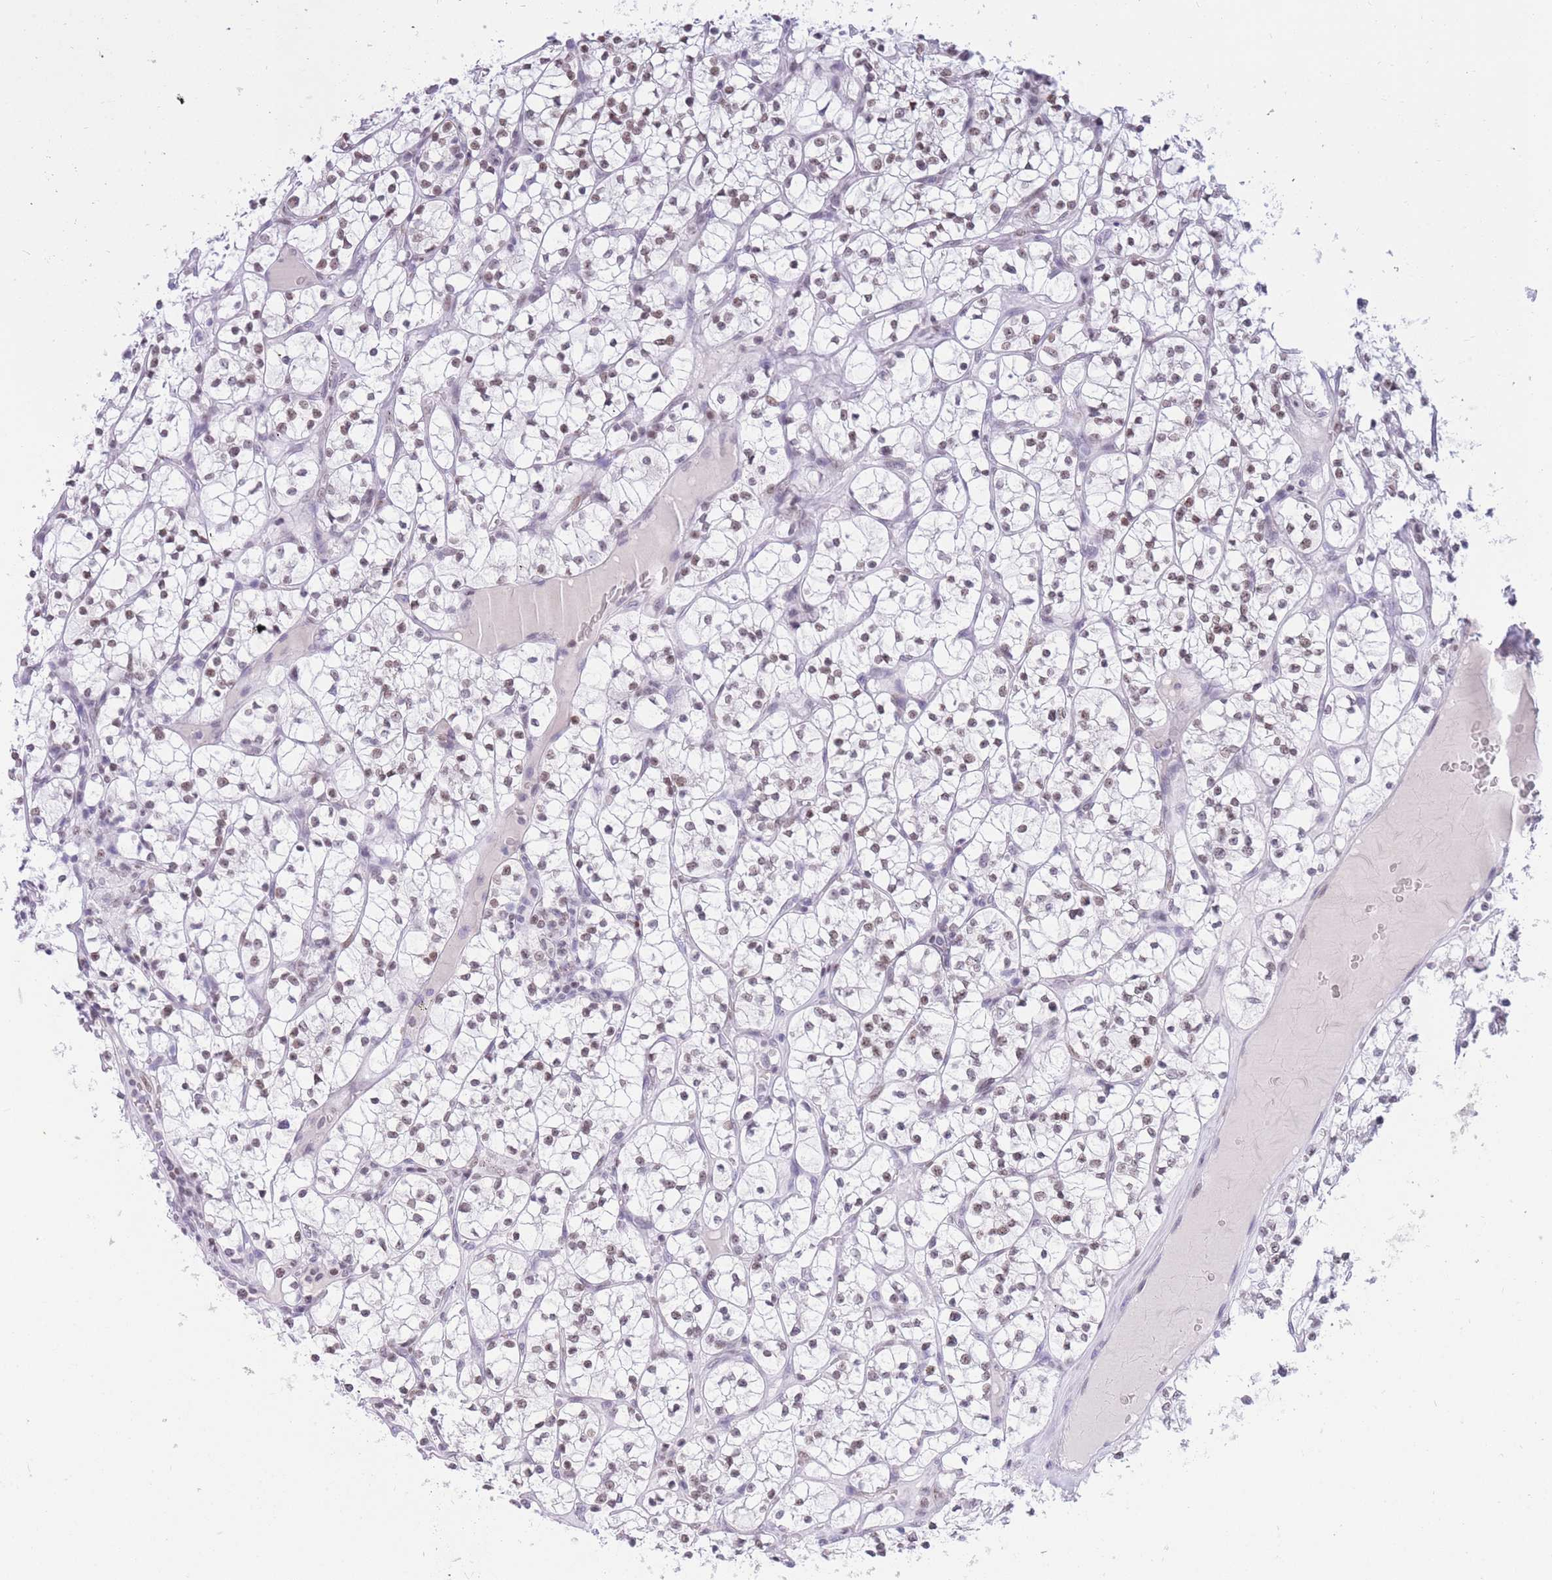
{"staining": {"intensity": "weak", "quantity": ">75%", "location": "nuclear"}, "tissue": "renal cancer", "cell_type": "Tumor cells", "image_type": "cancer", "snomed": [{"axis": "morphology", "description": "Adenocarcinoma, NOS"}, {"axis": "topography", "description": "Kidney"}], "caption": "An image showing weak nuclear expression in about >75% of tumor cells in renal cancer, as visualized by brown immunohistochemical staining.", "gene": "HMGN1", "patient": {"sex": "female", "age": 64}}